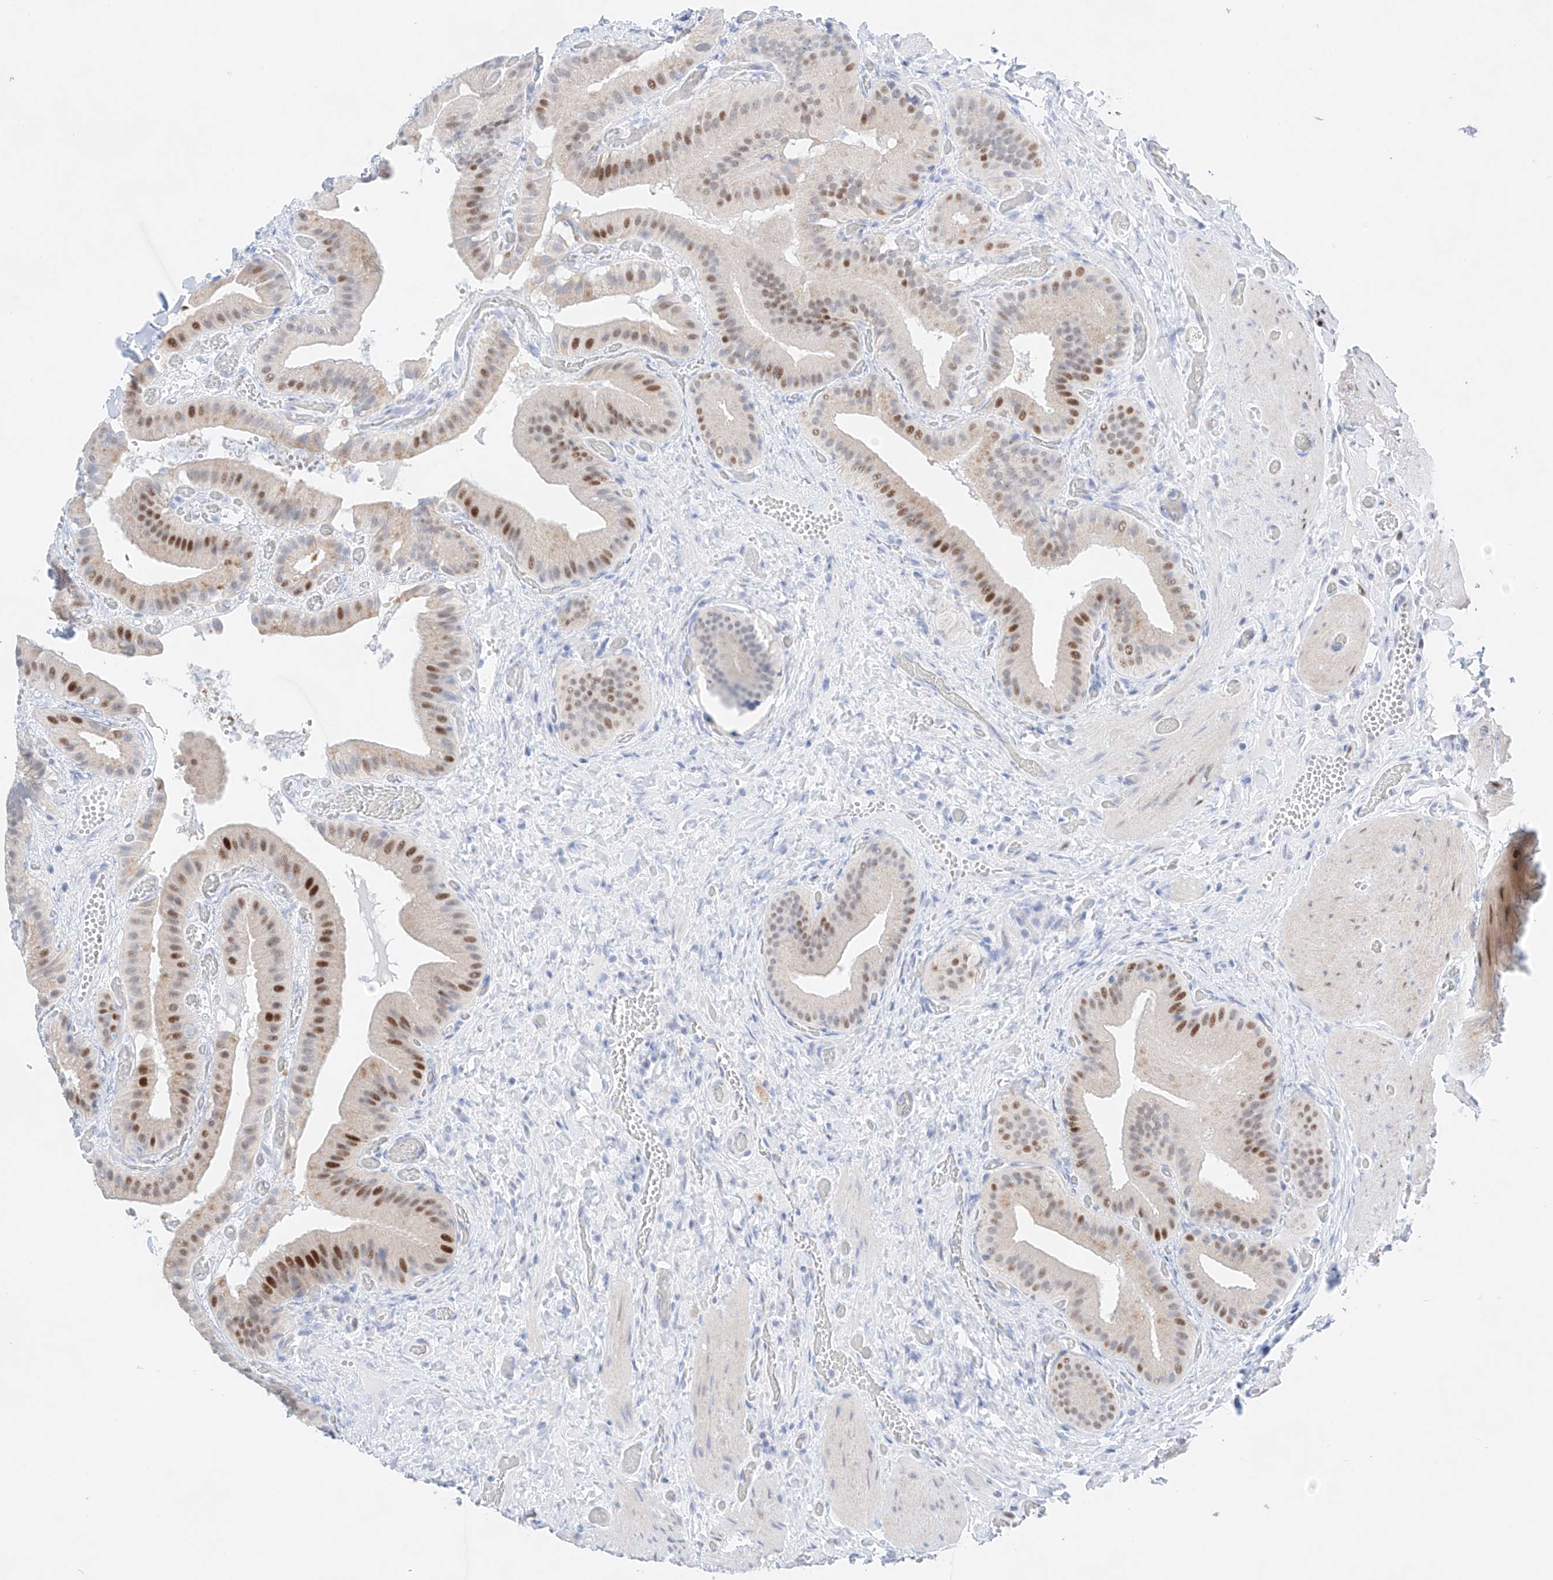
{"staining": {"intensity": "strong", "quantity": "25%-75%", "location": "cytoplasmic/membranous,nuclear"}, "tissue": "gallbladder", "cell_type": "Glandular cells", "image_type": "normal", "snomed": [{"axis": "morphology", "description": "Normal tissue, NOS"}, {"axis": "topography", "description": "Gallbladder"}], "caption": "Strong cytoplasmic/membranous,nuclear protein staining is appreciated in approximately 25%-75% of glandular cells in gallbladder.", "gene": "NT5C3B", "patient": {"sex": "female", "age": 64}}